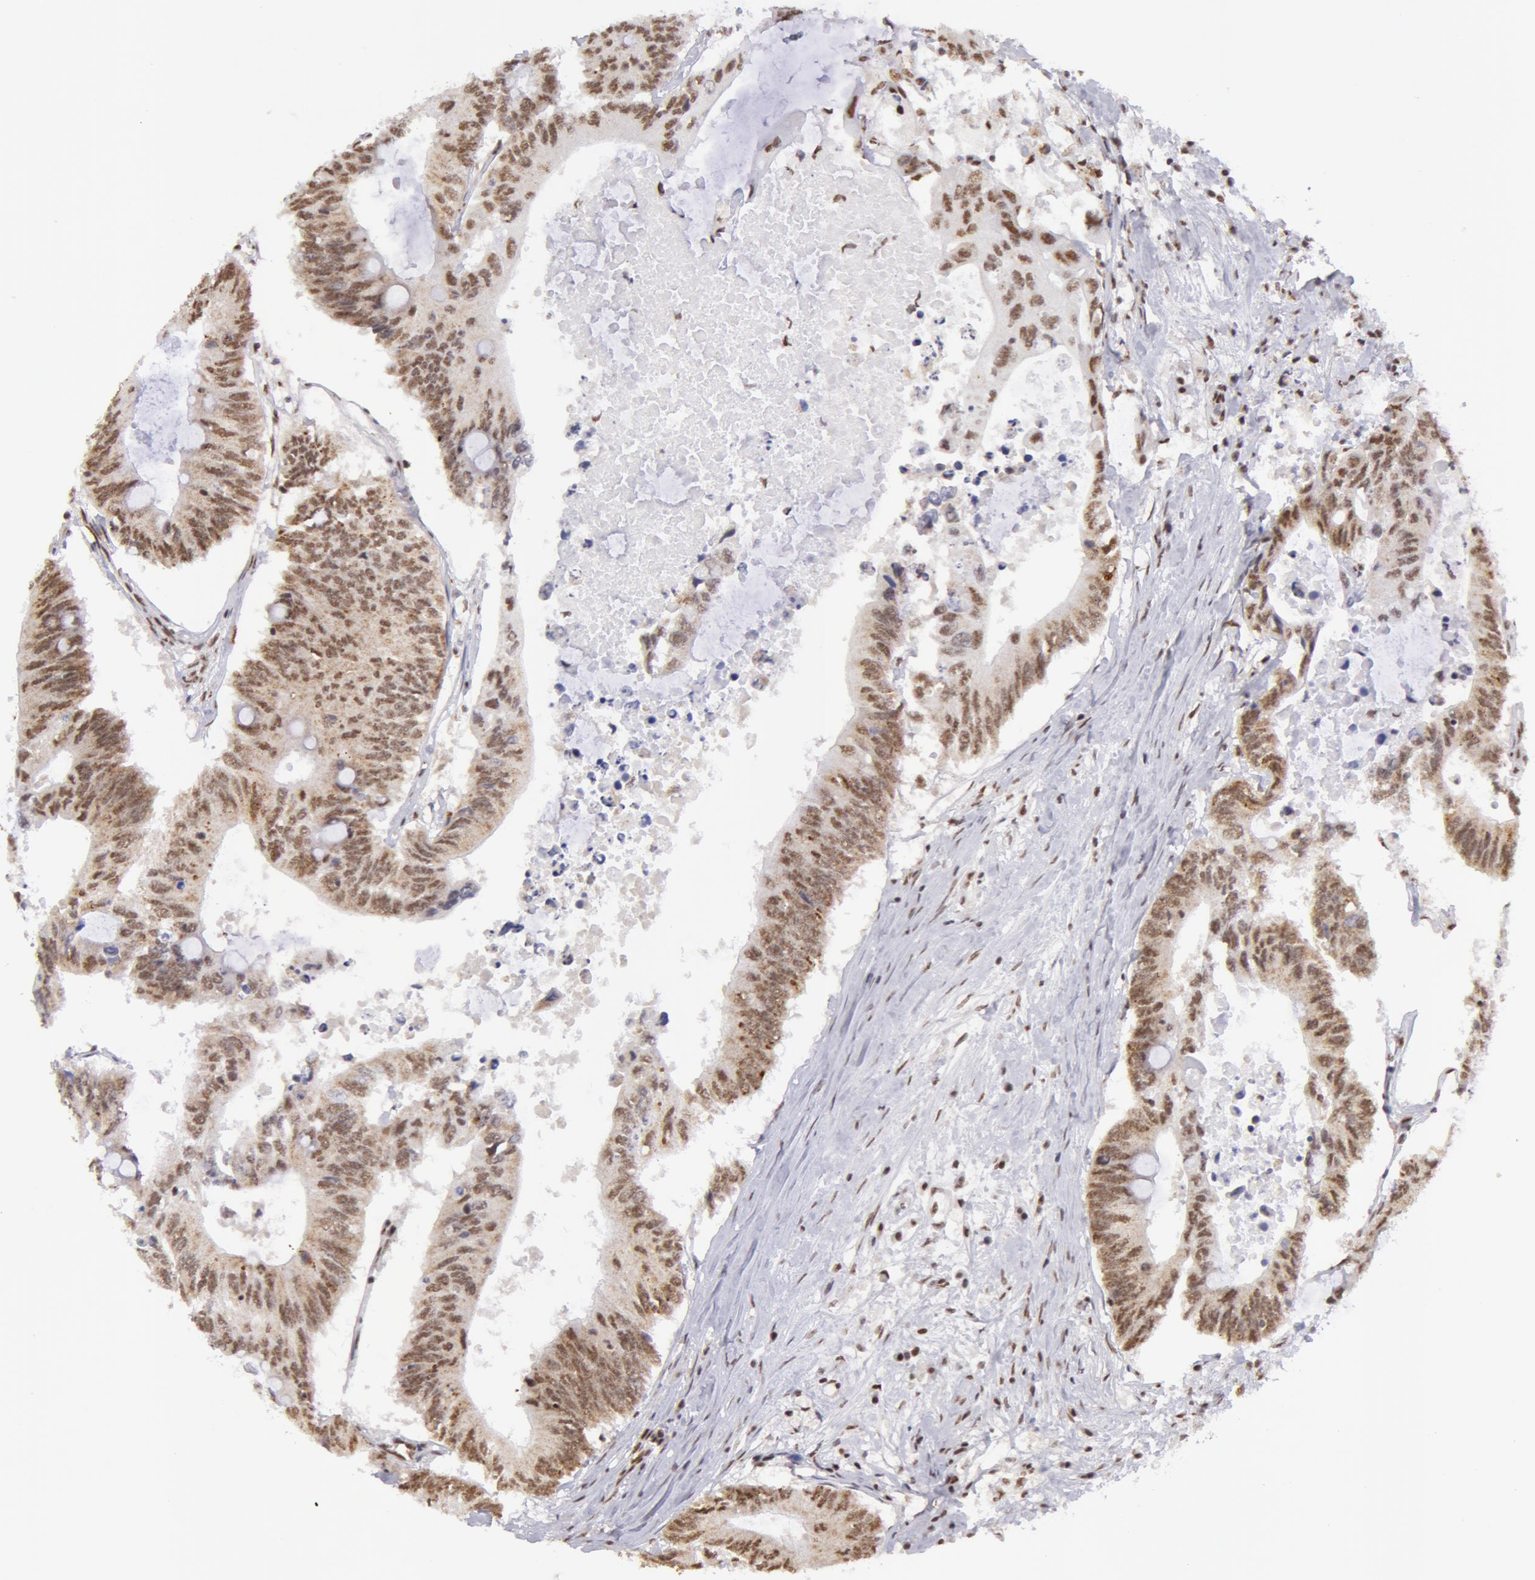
{"staining": {"intensity": "moderate", "quantity": ">75%", "location": "nuclear"}, "tissue": "colorectal cancer", "cell_type": "Tumor cells", "image_type": "cancer", "snomed": [{"axis": "morphology", "description": "Adenocarcinoma, NOS"}, {"axis": "topography", "description": "Colon"}], "caption": "Colorectal adenocarcinoma stained with a protein marker reveals moderate staining in tumor cells.", "gene": "VRTN", "patient": {"sex": "male", "age": 71}}